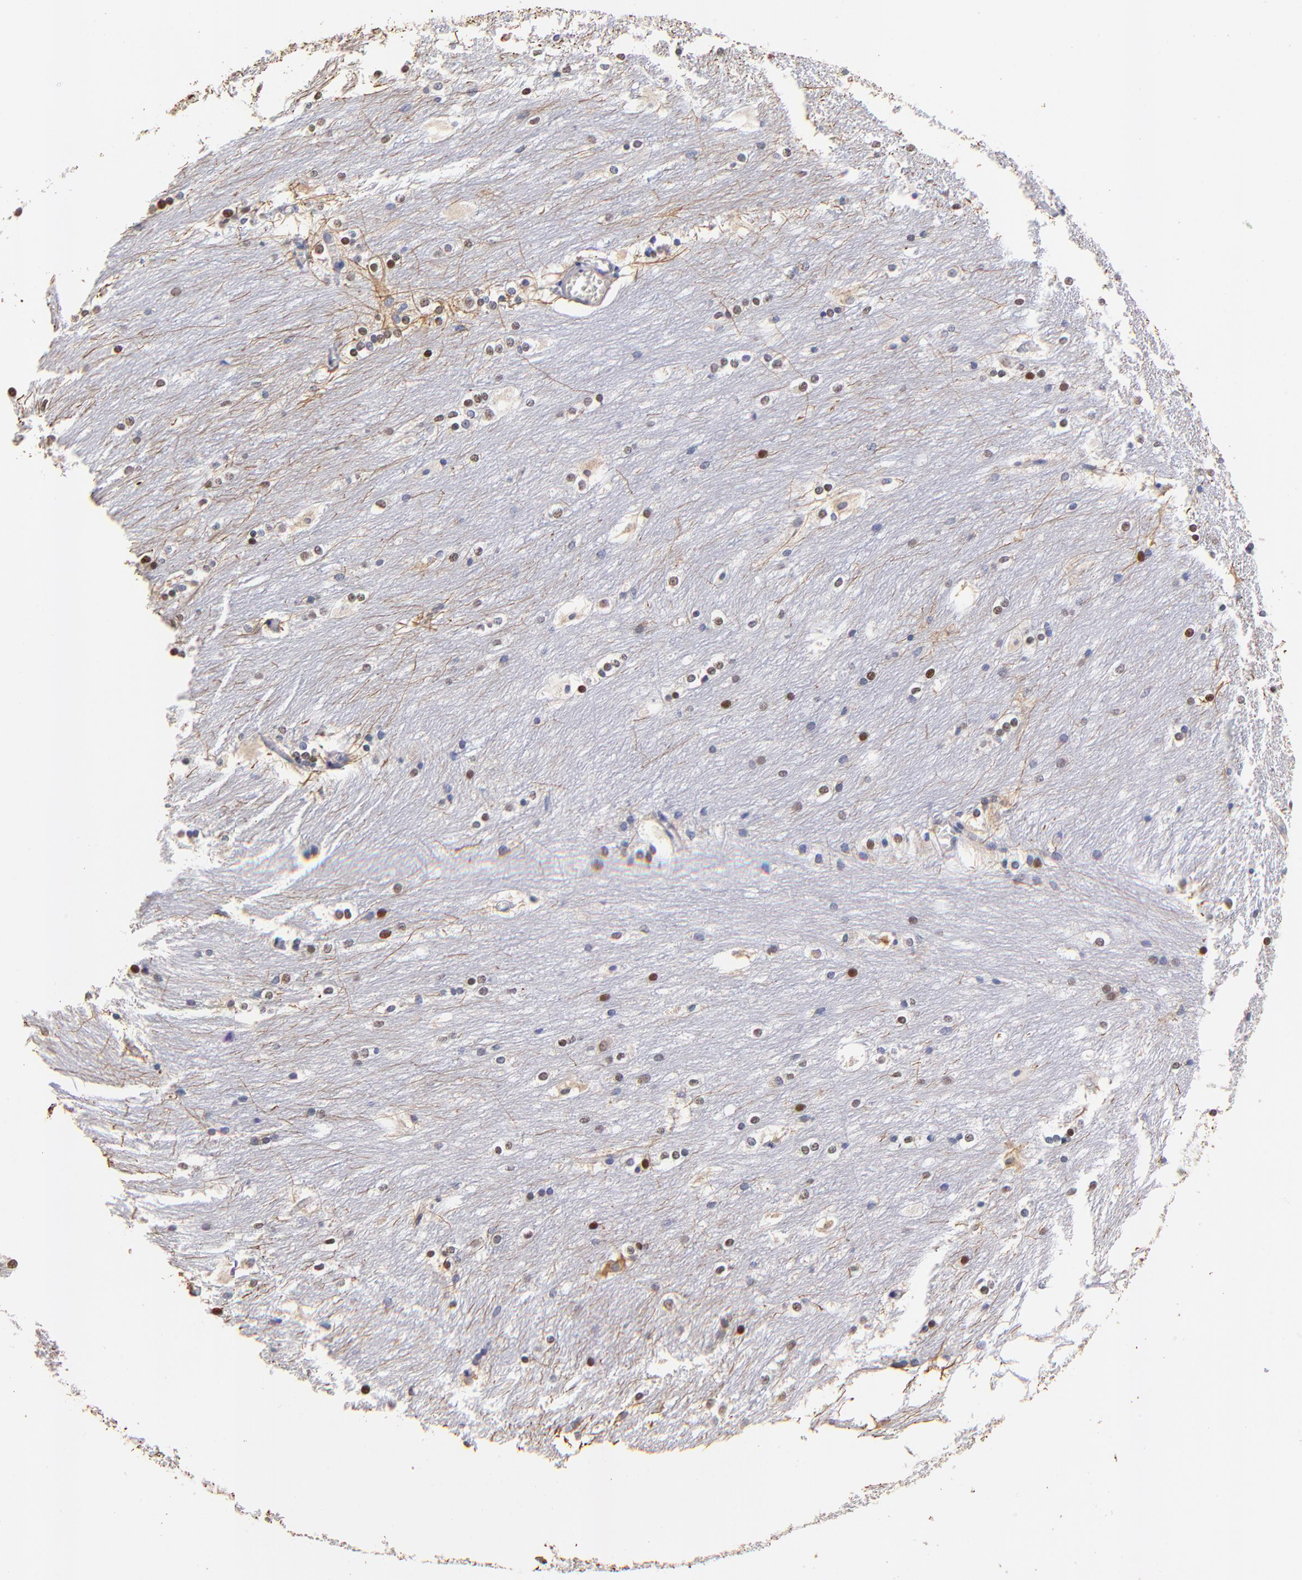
{"staining": {"intensity": "negative", "quantity": "none", "location": "none"}, "tissue": "caudate", "cell_type": "Glial cells", "image_type": "normal", "snomed": [{"axis": "morphology", "description": "Normal tissue, NOS"}, {"axis": "topography", "description": "Lateral ventricle wall"}], "caption": "Glial cells are negative for protein expression in unremarkable human caudate. The staining is performed using DAB (3,3'-diaminobenzidine) brown chromogen with nuclei counter-stained in using hematoxylin.", "gene": "BBOF1", "patient": {"sex": "female", "age": 19}}